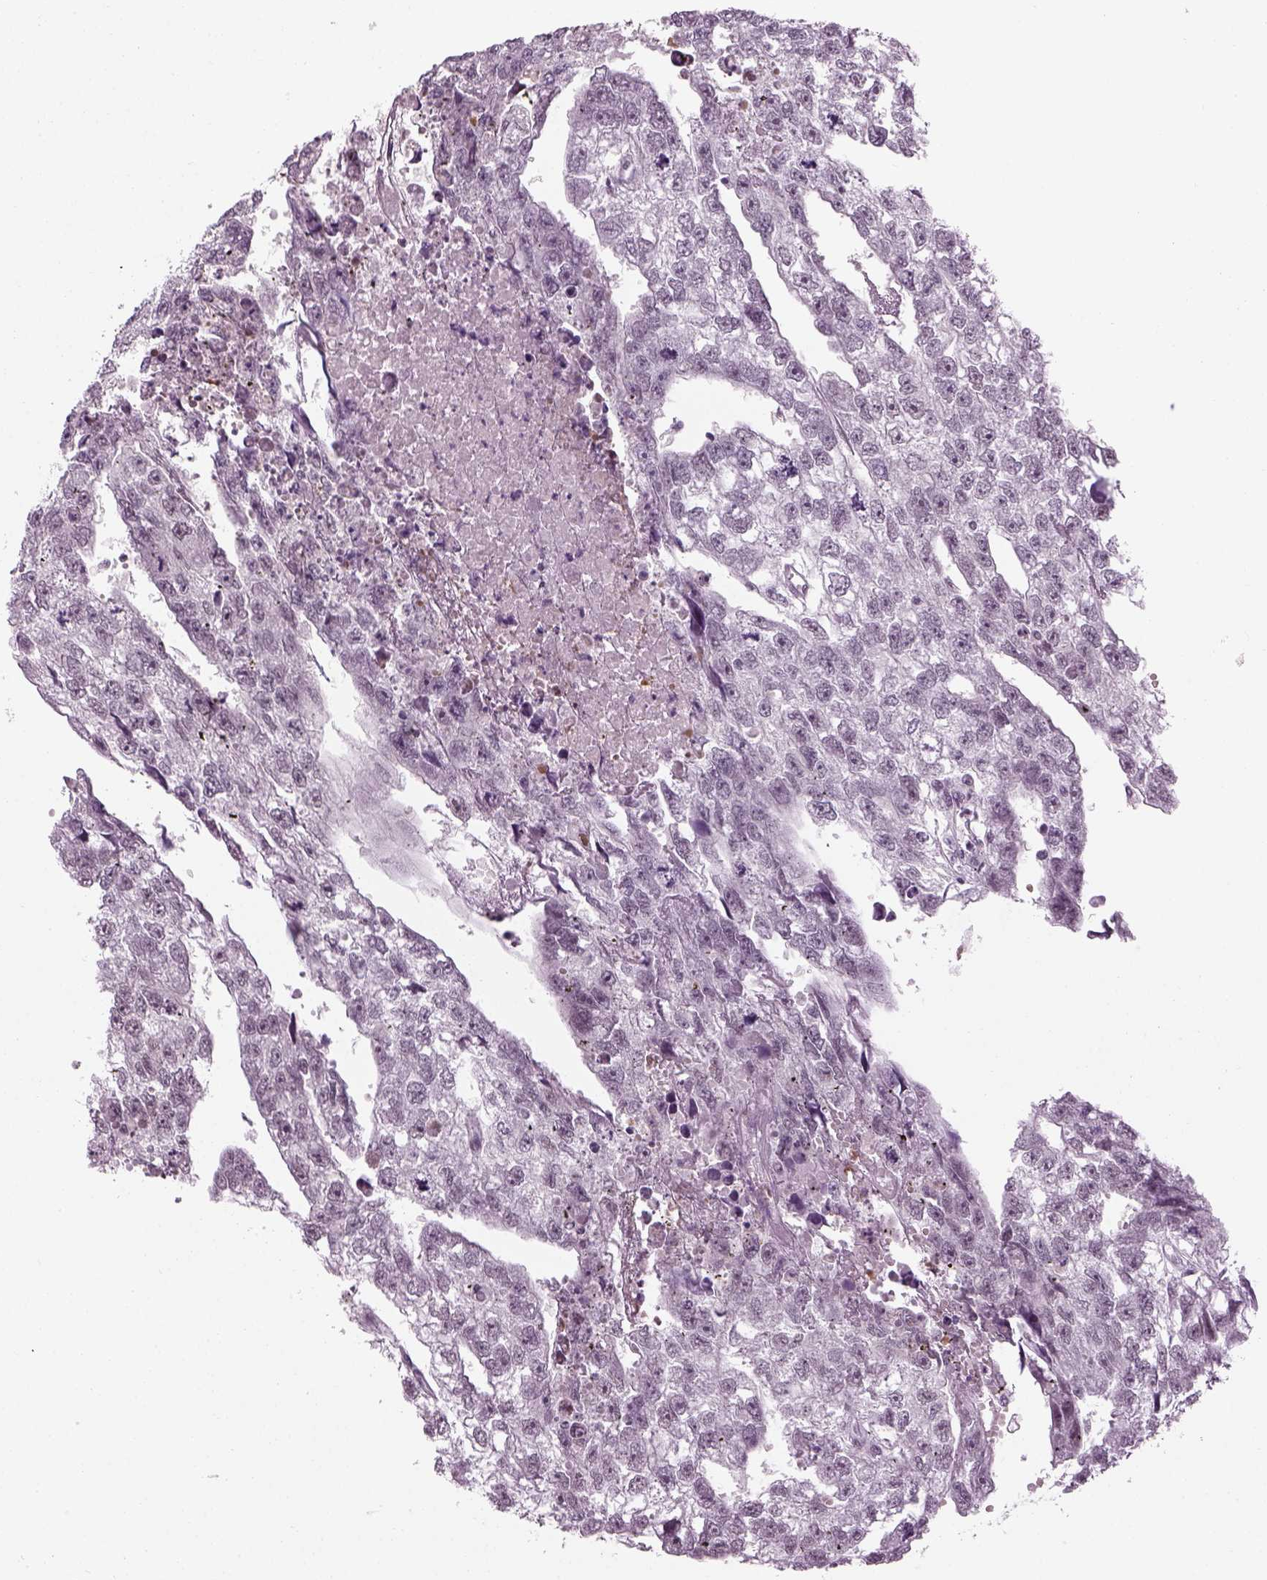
{"staining": {"intensity": "negative", "quantity": "none", "location": "none"}, "tissue": "testis cancer", "cell_type": "Tumor cells", "image_type": "cancer", "snomed": [{"axis": "morphology", "description": "Carcinoma, Embryonal, NOS"}, {"axis": "morphology", "description": "Teratoma, malignant, NOS"}, {"axis": "topography", "description": "Testis"}], "caption": "Immunohistochemistry (IHC) of testis cancer demonstrates no expression in tumor cells.", "gene": "KCNG2", "patient": {"sex": "male", "age": 44}}